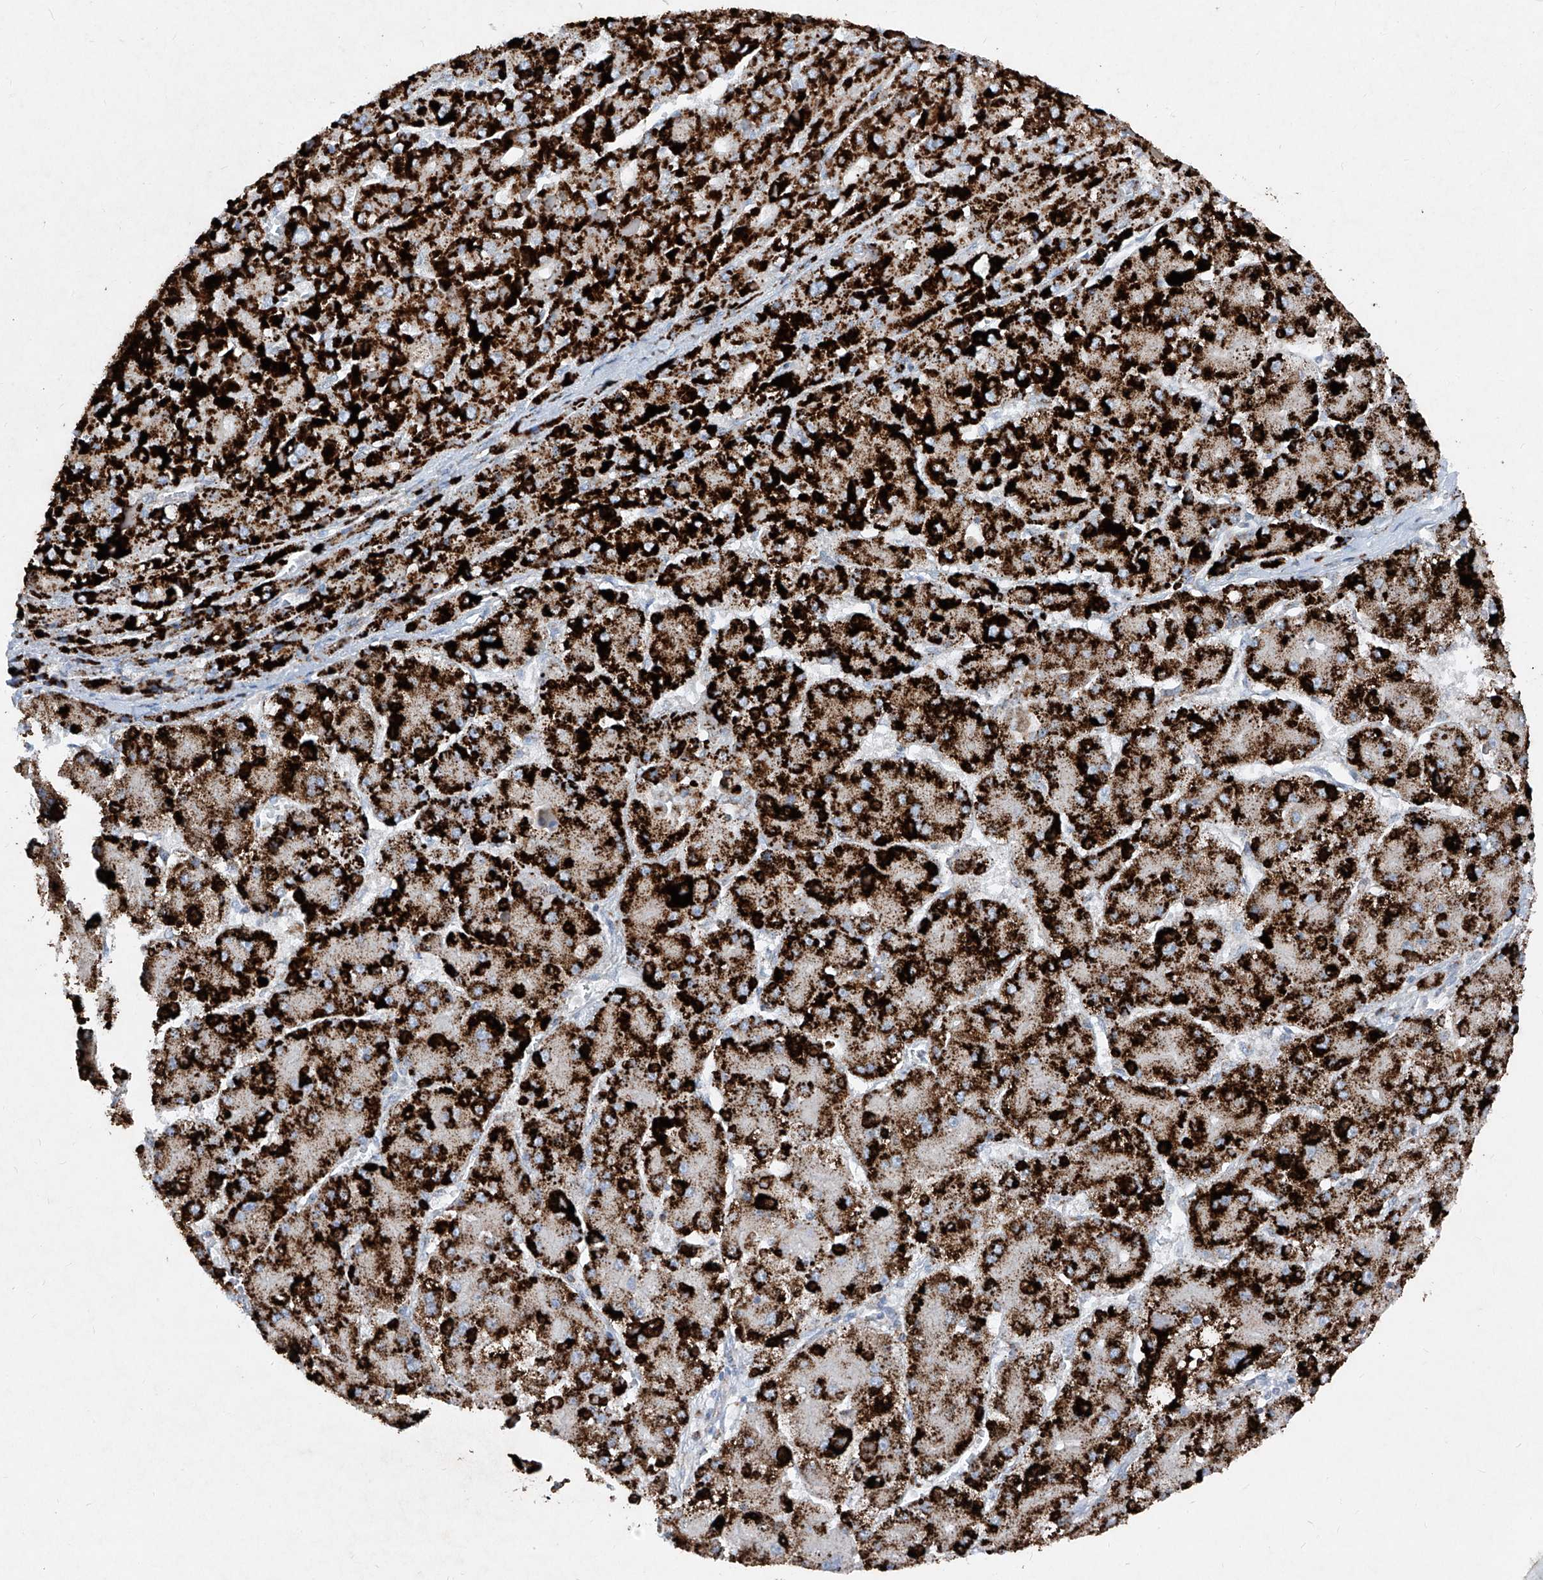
{"staining": {"intensity": "strong", "quantity": ">75%", "location": "cytoplasmic/membranous"}, "tissue": "liver cancer", "cell_type": "Tumor cells", "image_type": "cancer", "snomed": [{"axis": "morphology", "description": "Carcinoma, Hepatocellular, NOS"}, {"axis": "topography", "description": "Liver"}], "caption": "Protein expression analysis of human liver cancer reveals strong cytoplasmic/membranous positivity in approximately >75% of tumor cells. The staining is performed using DAB brown chromogen to label protein expression. The nuclei are counter-stained blue using hematoxylin.", "gene": "ABCD3", "patient": {"sex": "female", "age": 73}}